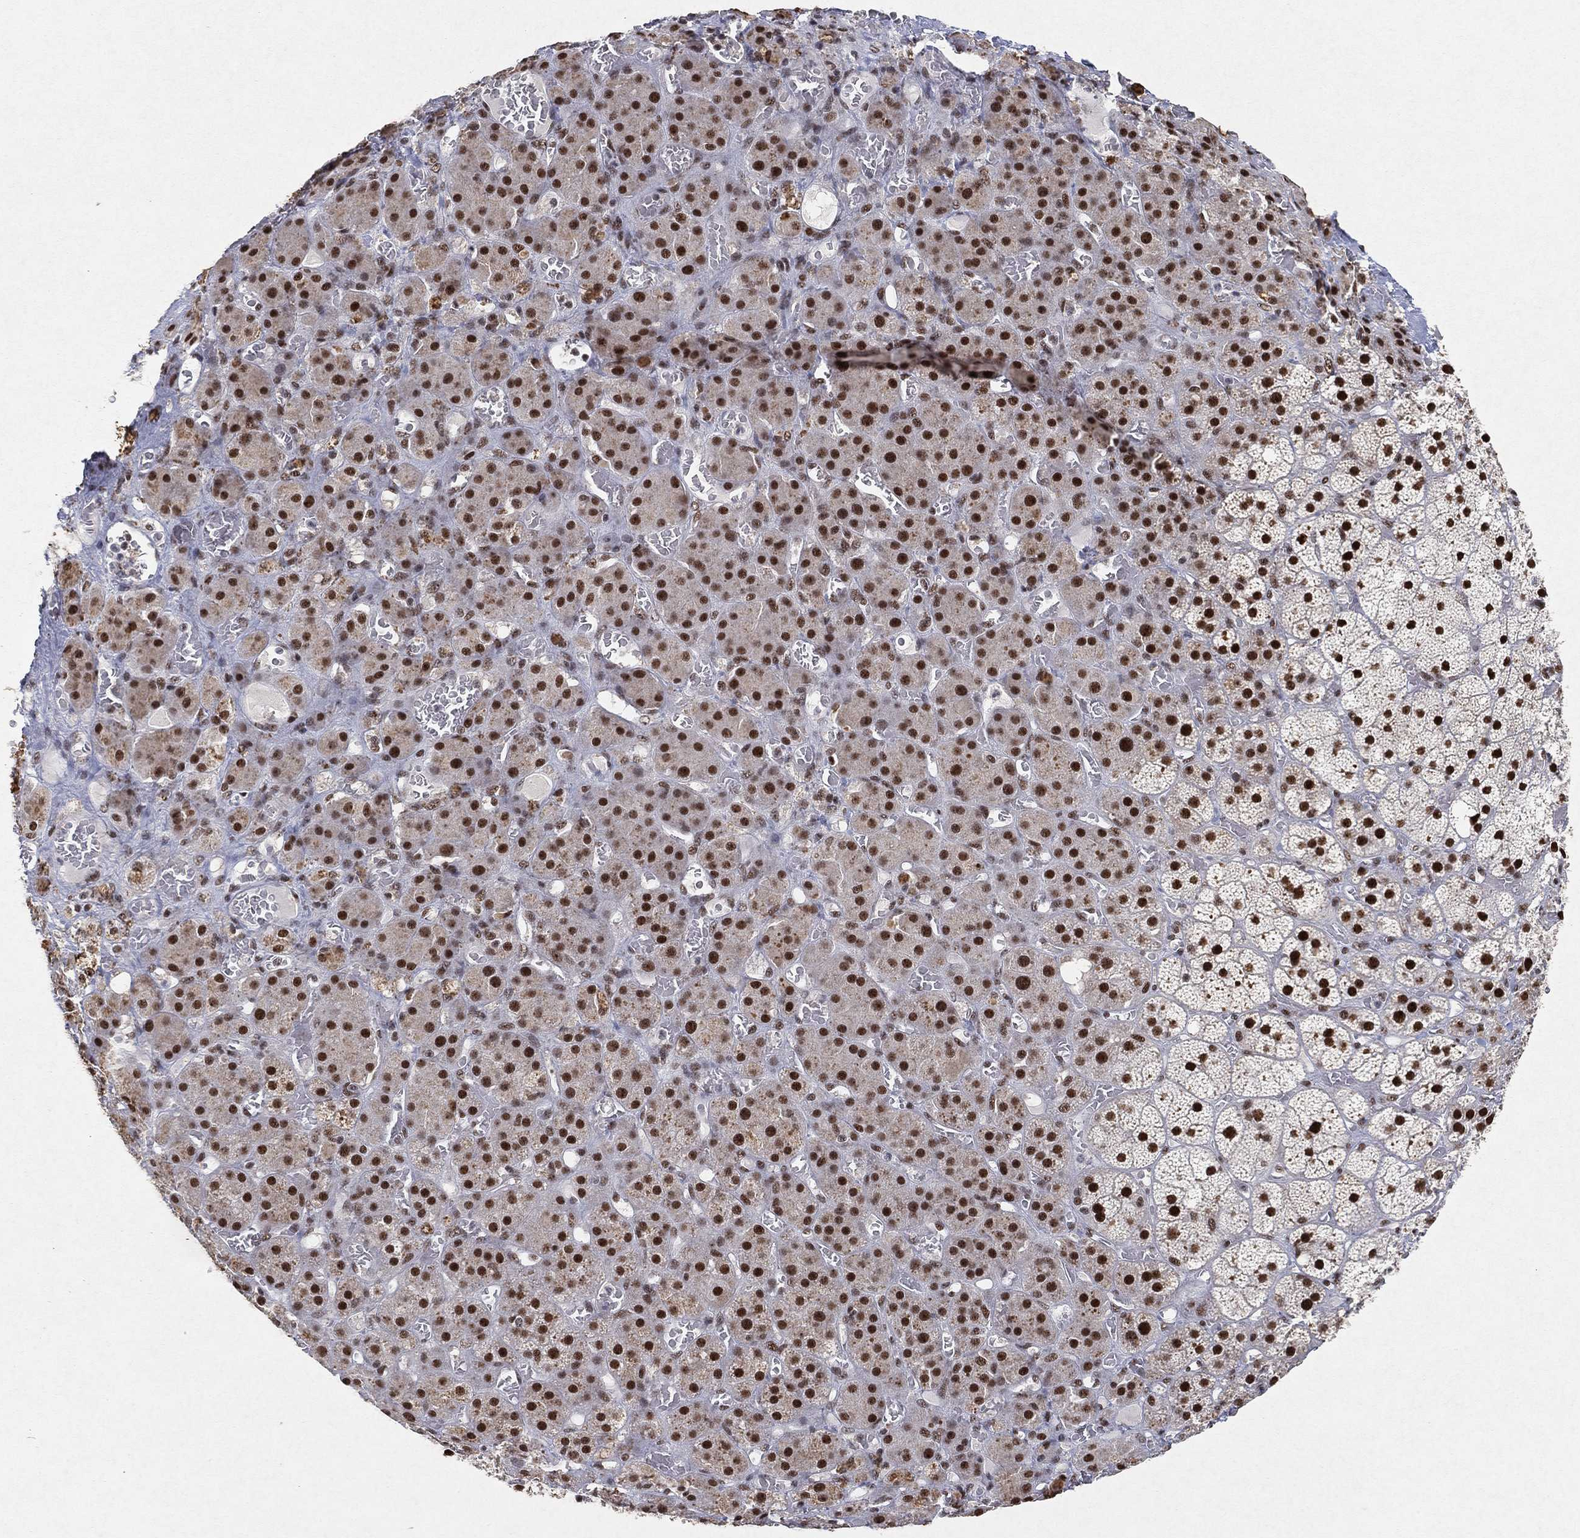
{"staining": {"intensity": "strong", "quantity": ">75%", "location": "nuclear"}, "tissue": "adrenal gland", "cell_type": "Glandular cells", "image_type": "normal", "snomed": [{"axis": "morphology", "description": "Normal tissue, NOS"}, {"axis": "topography", "description": "Adrenal gland"}], "caption": "IHC (DAB) staining of benign adrenal gland reveals strong nuclear protein positivity in approximately >75% of glandular cells.", "gene": "DDX27", "patient": {"sex": "male", "age": 70}}